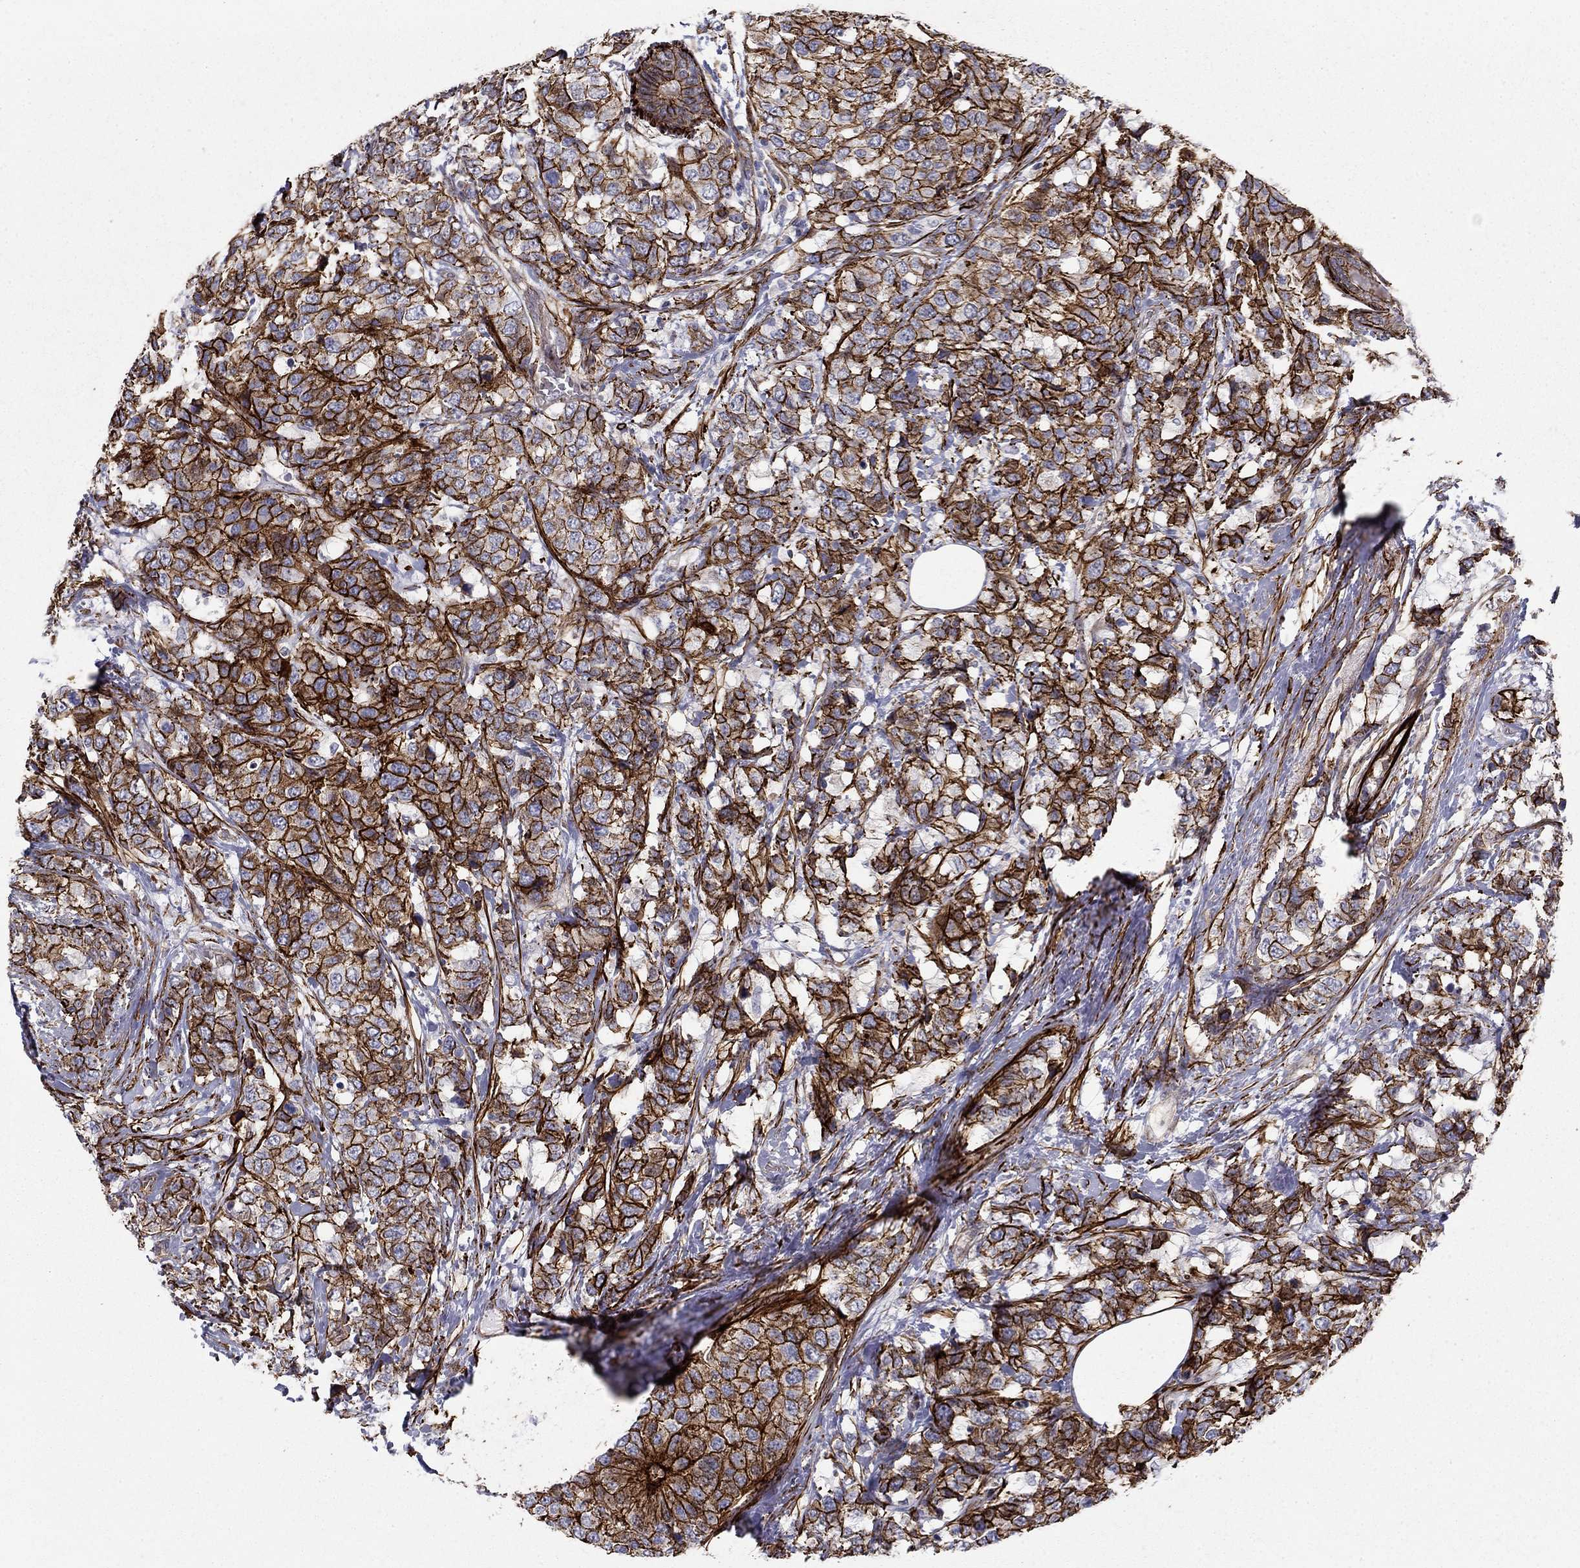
{"staining": {"intensity": "strong", "quantity": ">75%", "location": "cytoplasmic/membranous"}, "tissue": "breast cancer", "cell_type": "Tumor cells", "image_type": "cancer", "snomed": [{"axis": "morphology", "description": "Lobular carcinoma"}, {"axis": "topography", "description": "Breast"}], "caption": "The immunohistochemical stain shows strong cytoplasmic/membranous staining in tumor cells of breast cancer tissue.", "gene": "KRBA1", "patient": {"sex": "female", "age": 59}}